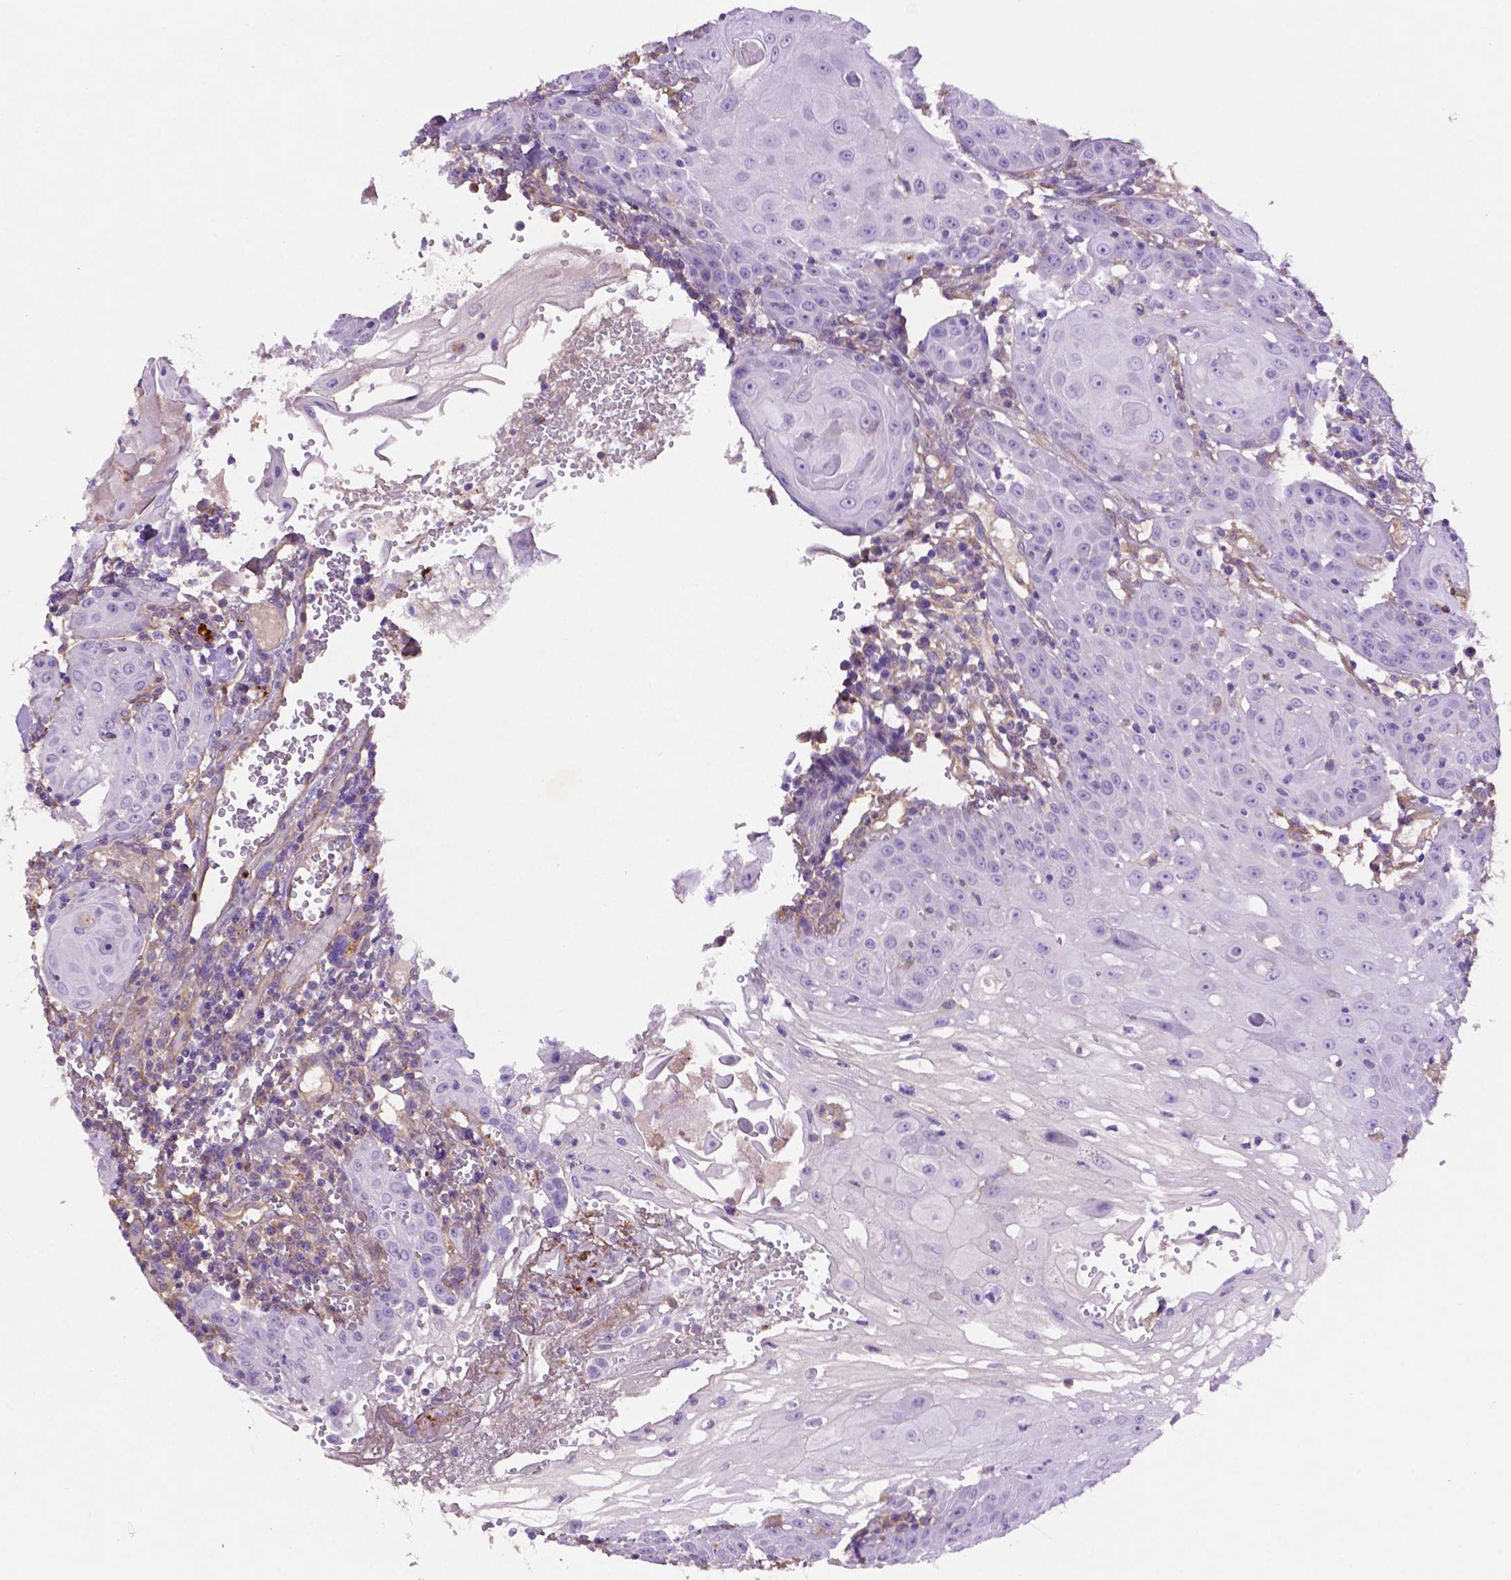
{"staining": {"intensity": "negative", "quantity": "none", "location": "none"}, "tissue": "head and neck cancer", "cell_type": "Tumor cells", "image_type": "cancer", "snomed": [{"axis": "morphology", "description": "Squamous cell carcinoma, NOS"}, {"axis": "topography", "description": "Head-Neck"}], "caption": "Immunohistochemical staining of human head and neck cancer reveals no significant expression in tumor cells.", "gene": "GDPD5", "patient": {"sex": "female", "age": 80}}